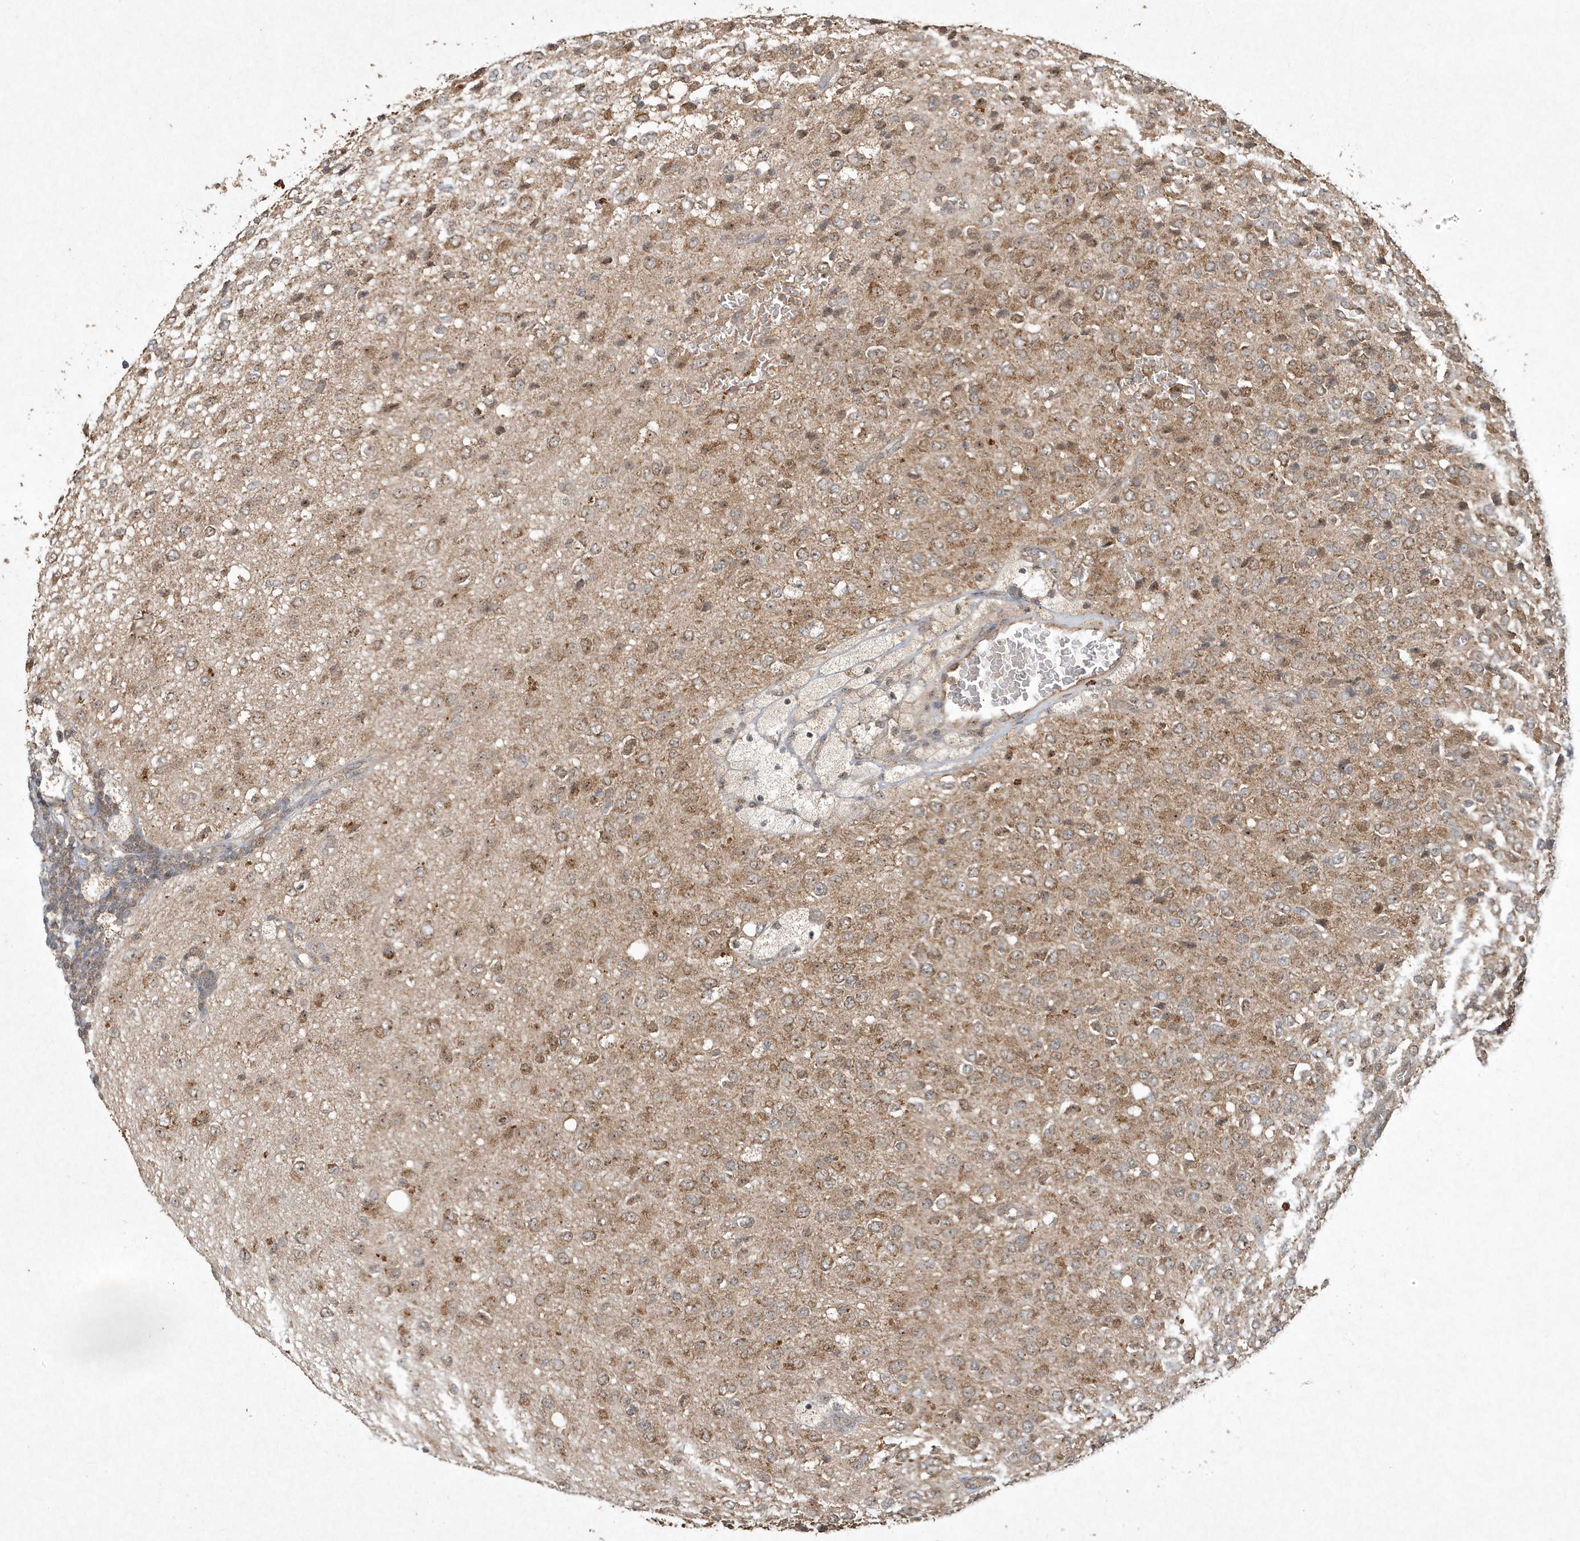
{"staining": {"intensity": "moderate", "quantity": "25%-75%", "location": "cytoplasmic/membranous"}, "tissue": "glioma", "cell_type": "Tumor cells", "image_type": "cancer", "snomed": [{"axis": "morphology", "description": "Glioma, malignant, High grade"}, {"axis": "topography", "description": "pancreas cauda"}], "caption": "A brown stain shows moderate cytoplasmic/membranous positivity of a protein in glioma tumor cells.", "gene": "ABCB9", "patient": {"sex": "male", "age": 60}}